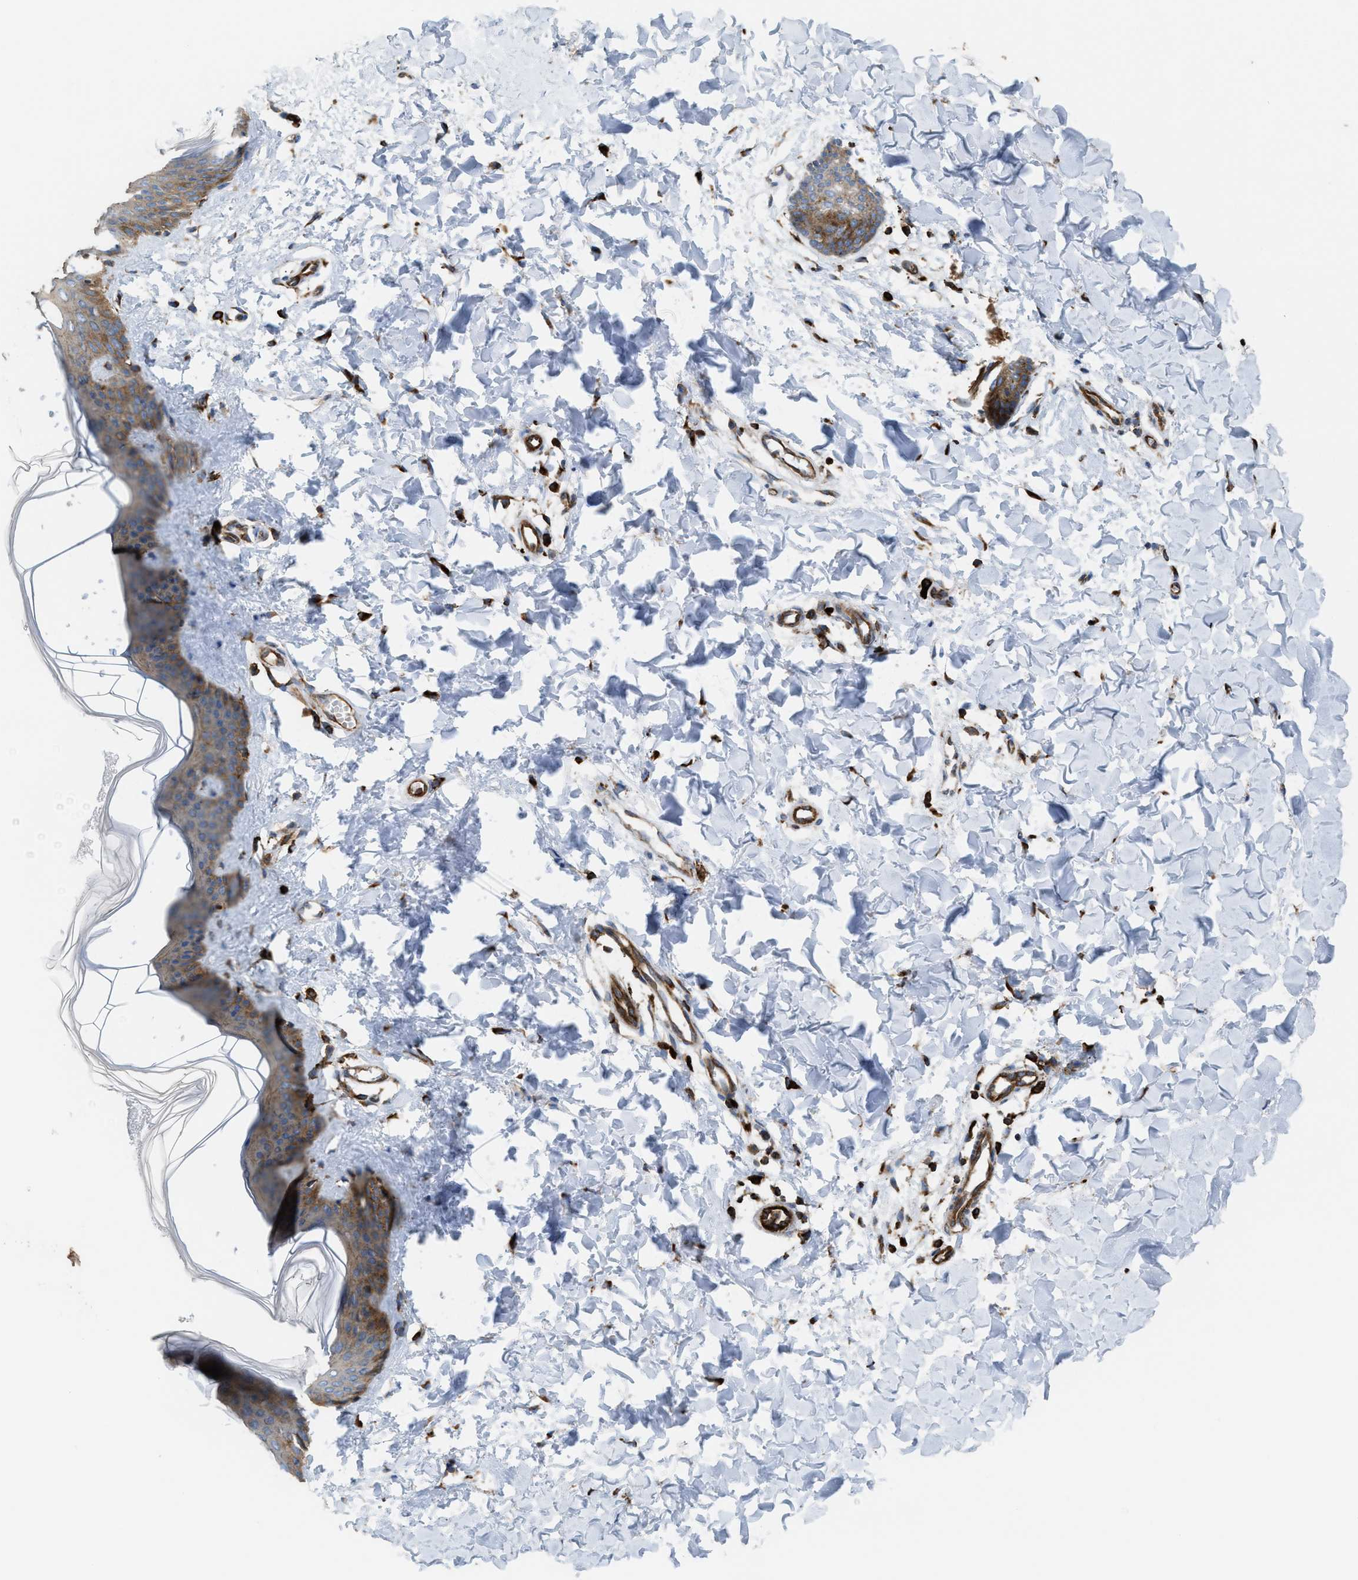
{"staining": {"intensity": "moderate", "quantity": "25%-75%", "location": "cytoplasmic/membranous"}, "tissue": "skin", "cell_type": "Fibroblasts", "image_type": "normal", "snomed": [{"axis": "morphology", "description": "Normal tissue, NOS"}, {"axis": "topography", "description": "Skin"}], "caption": "Immunohistochemistry (DAB) staining of unremarkable human skin demonstrates moderate cytoplasmic/membranous protein expression in approximately 25%-75% of fibroblasts.", "gene": "EGLN1", "patient": {"sex": "female", "age": 17}}